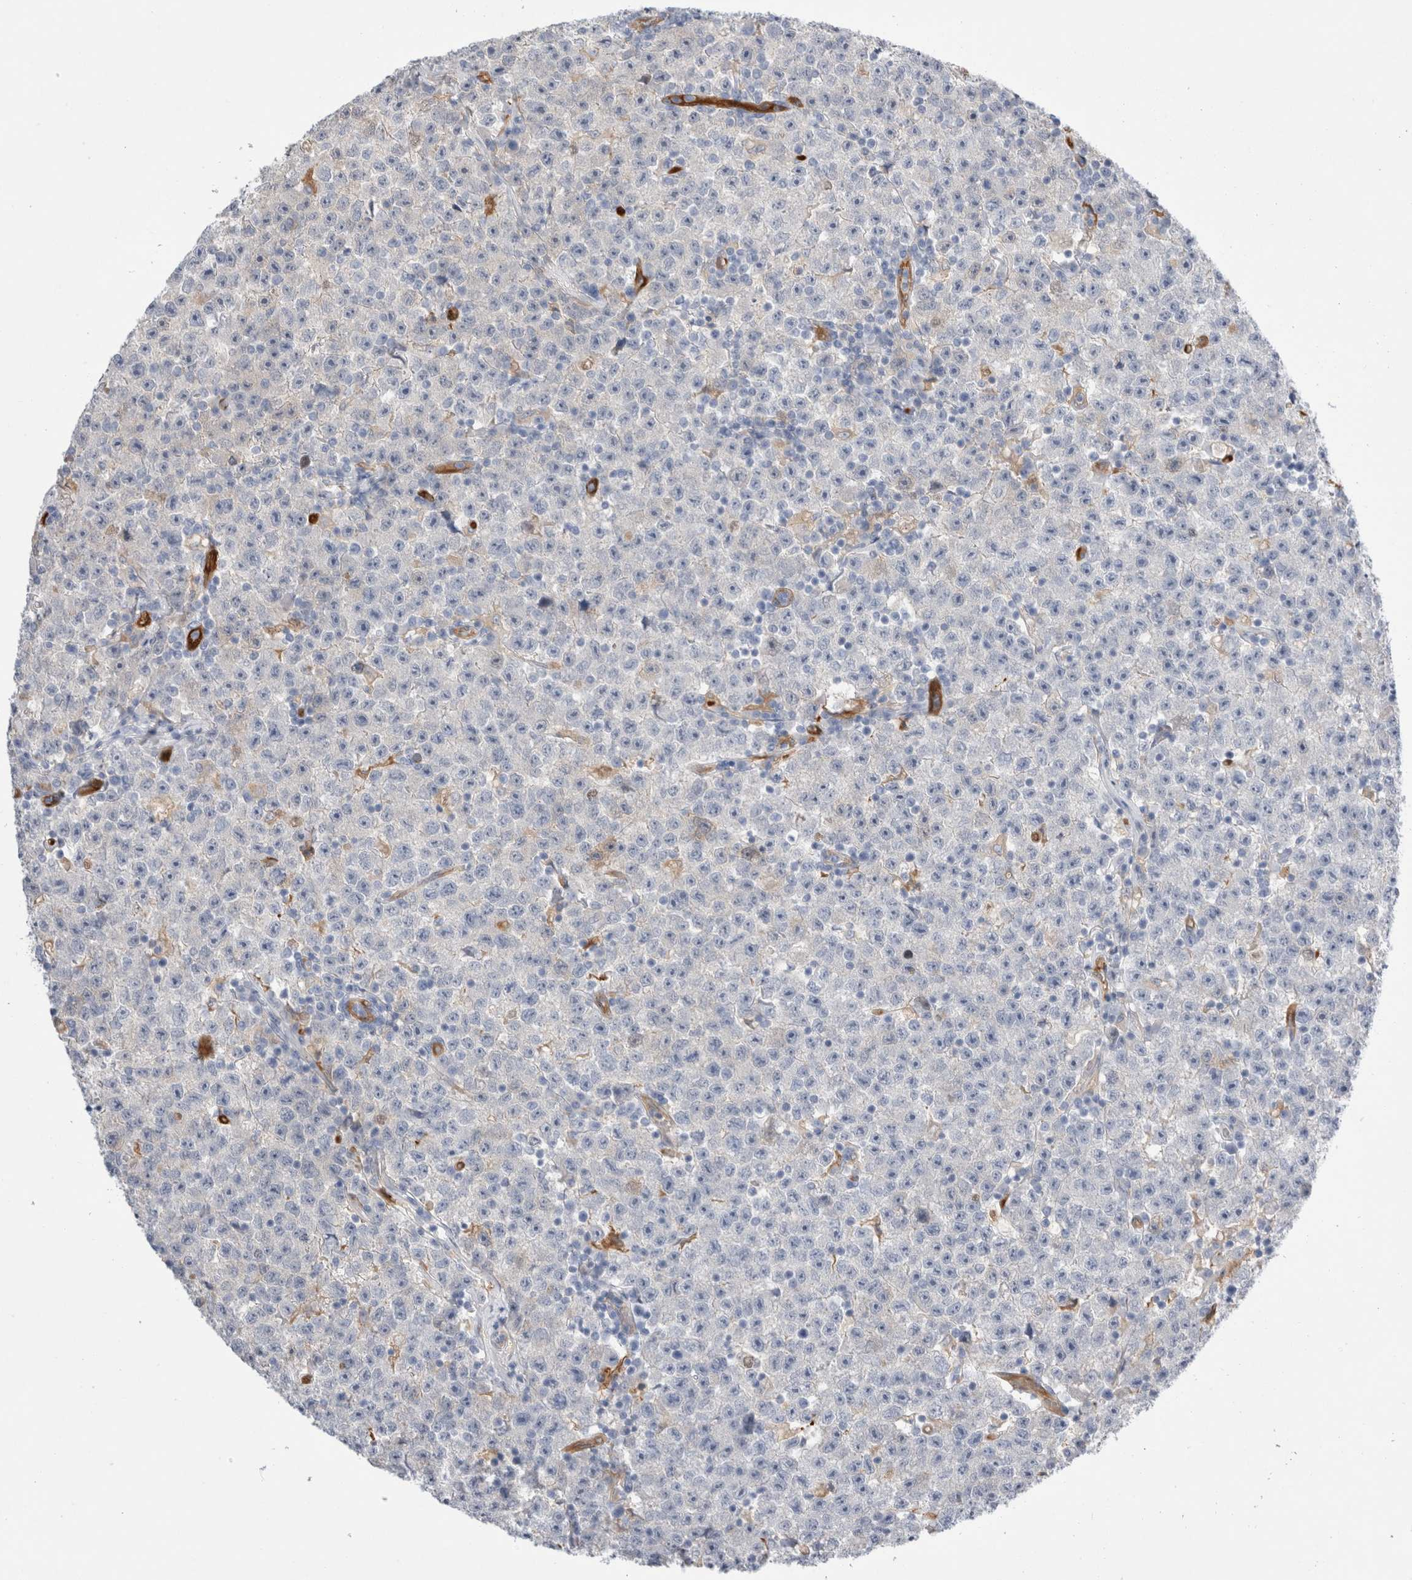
{"staining": {"intensity": "negative", "quantity": "none", "location": "none"}, "tissue": "testis cancer", "cell_type": "Tumor cells", "image_type": "cancer", "snomed": [{"axis": "morphology", "description": "Seminoma, NOS"}, {"axis": "topography", "description": "Testis"}], "caption": "The image shows no significant expression in tumor cells of seminoma (testis). (Stains: DAB (3,3'-diaminobenzidine) immunohistochemistry with hematoxylin counter stain, Microscopy: brightfield microscopy at high magnification).", "gene": "NAPEPLD", "patient": {"sex": "male", "age": 22}}